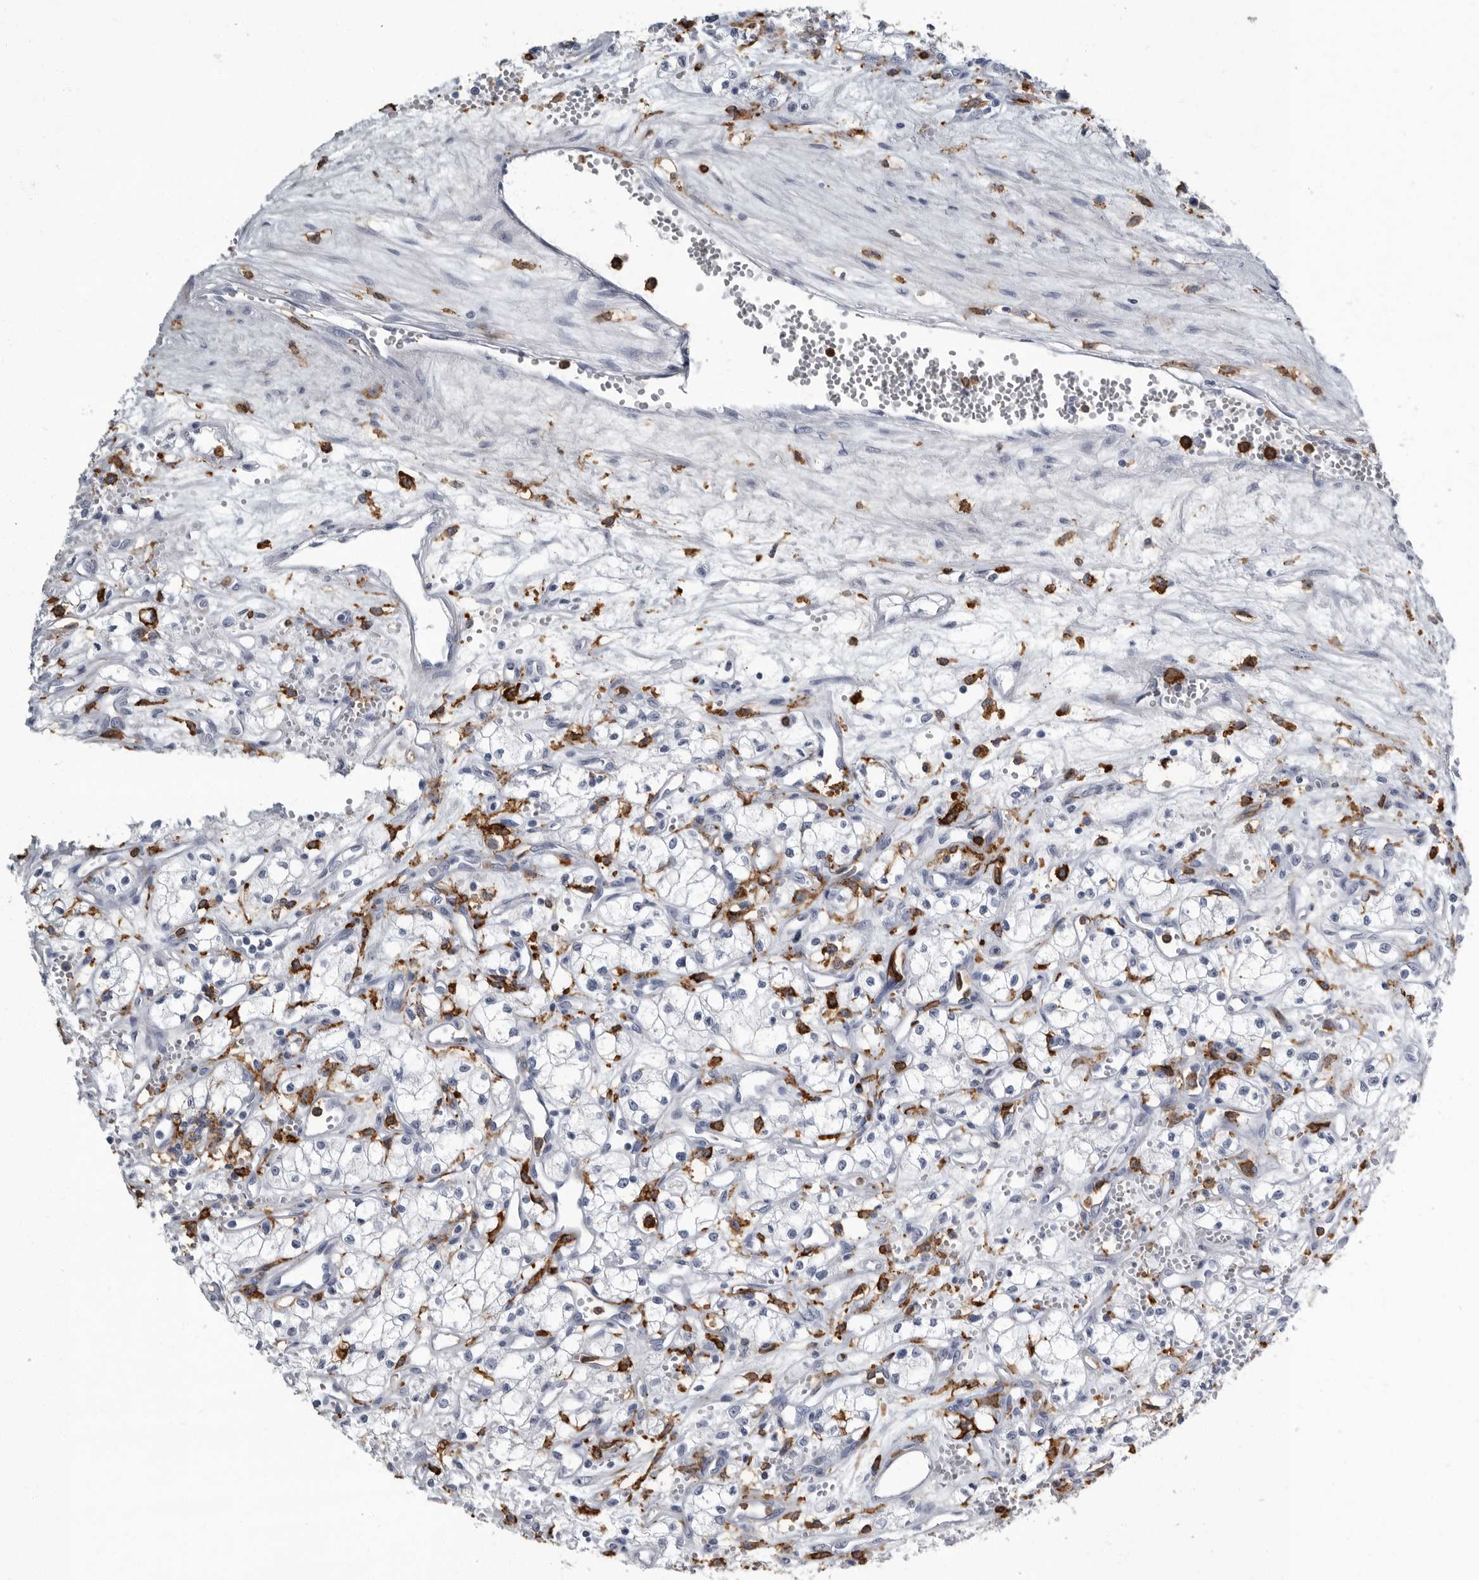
{"staining": {"intensity": "negative", "quantity": "none", "location": "none"}, "tissue": "renal cancer", "cell_type": "Tumor cells", "image_type": "cancer", "snomed": [{"axis": "morphology", "description": "Adenocarcinoma, NOS"}, {"axis": "topography", "description": "Kidney"}], "caption": "DAB (3,3'-diaminobenzidine) immunohistochemical staining of human renal cancer shows no significant expression in tumor cells.", "gene": "FCER1G", "patient": {"sex": "male", "age": 59}}